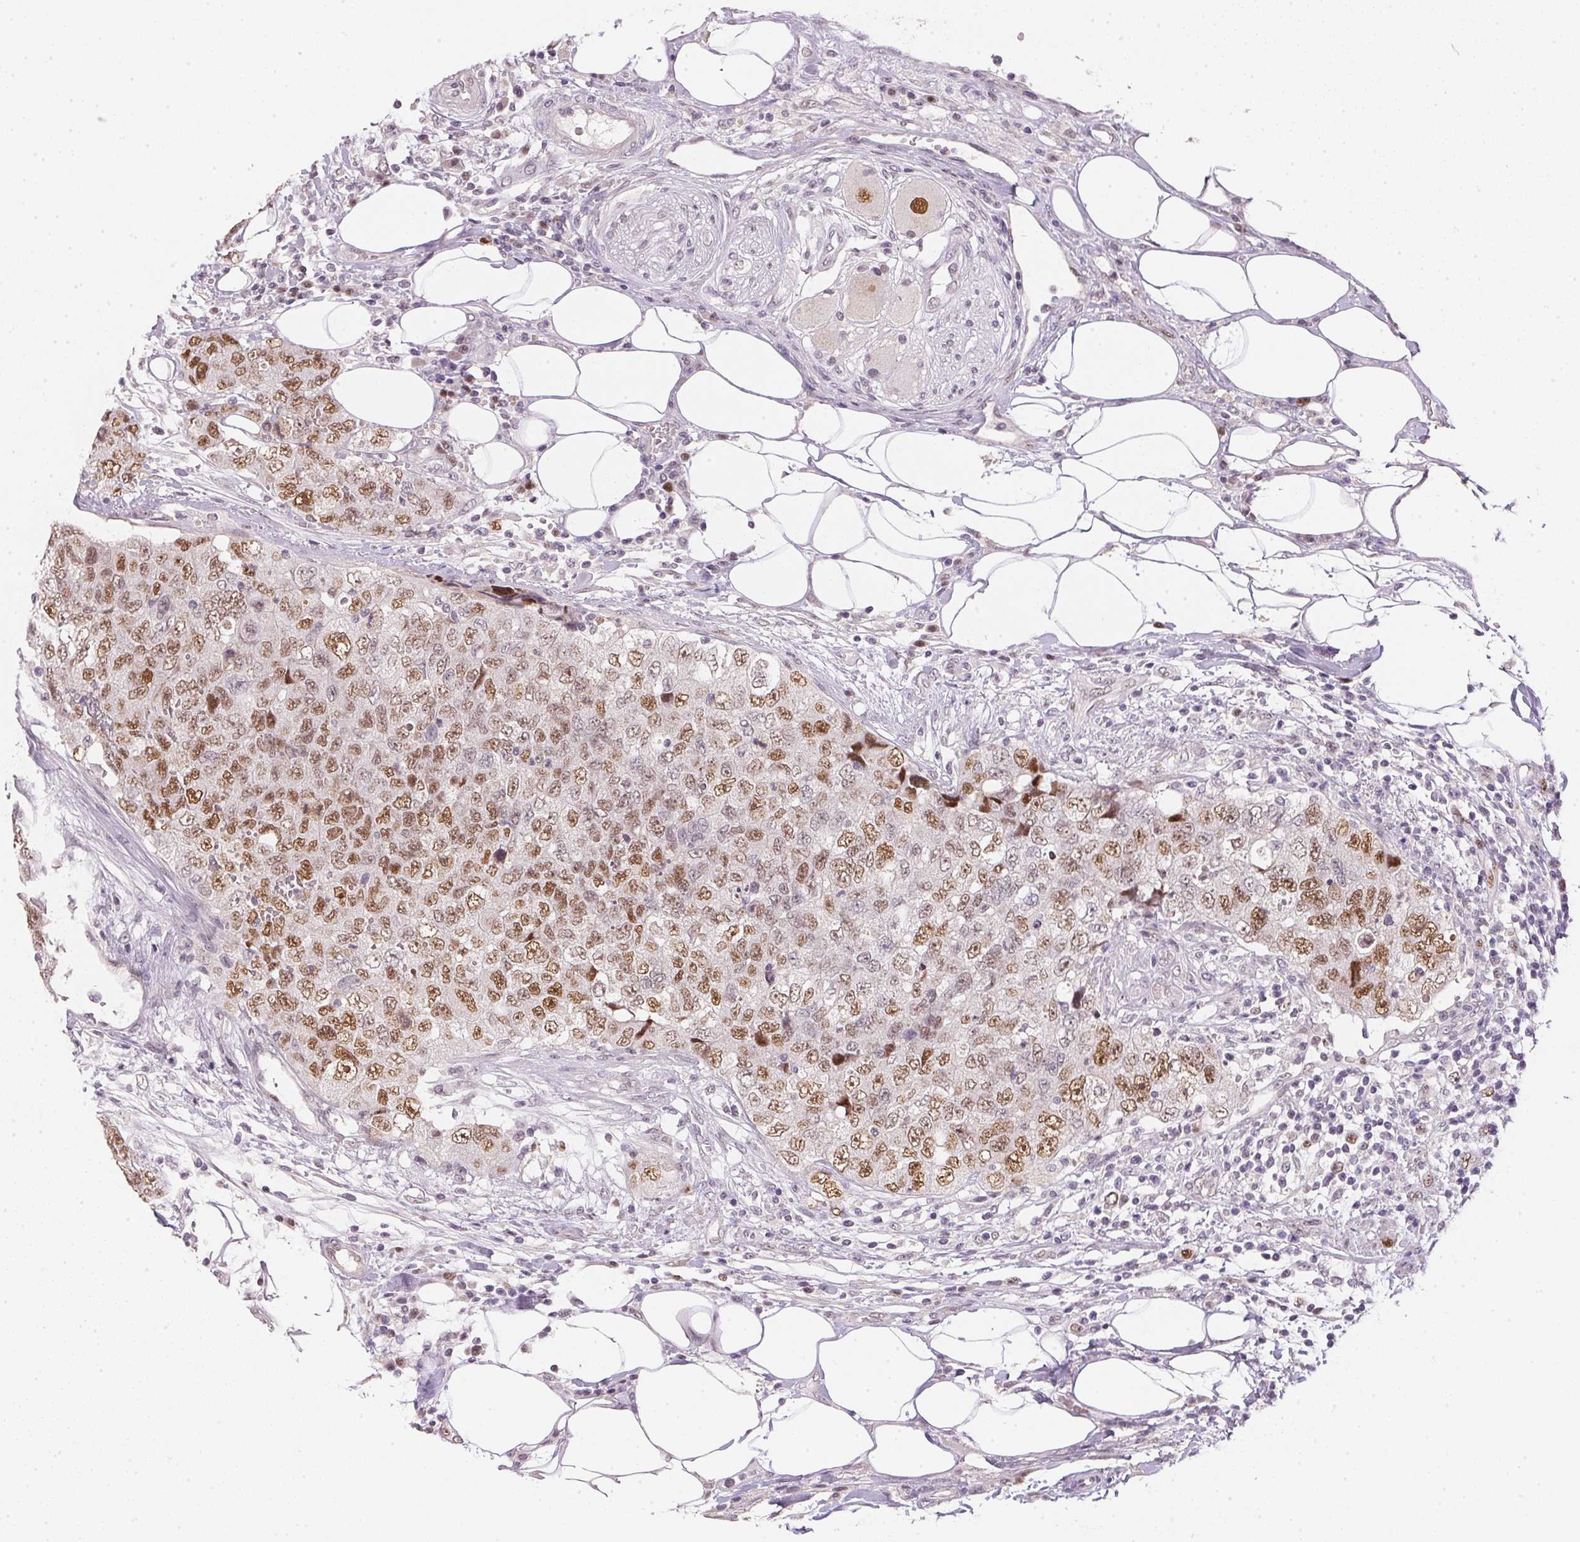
{"staining": {"intensity": "moderate", "quantity": "25%-75%", "location": "nuclear"}, "tissue": "urothelial cancer", "cell_type": "Tumor cells", "image_type": "cancer", "snomed": [{"axis": "morphology", "description": "Urothelial carcinoma, High grade"}, {"axis": "topography", "description": "Urinary bladder"}], "caption": "Human urothelial cancer stained with a brown dye exhibits moderate nuclear positive staining in approximately 25%-75% of tumor cells.", "gene": "POLR3G", "patient": {"sex": "female", "age": 78}}